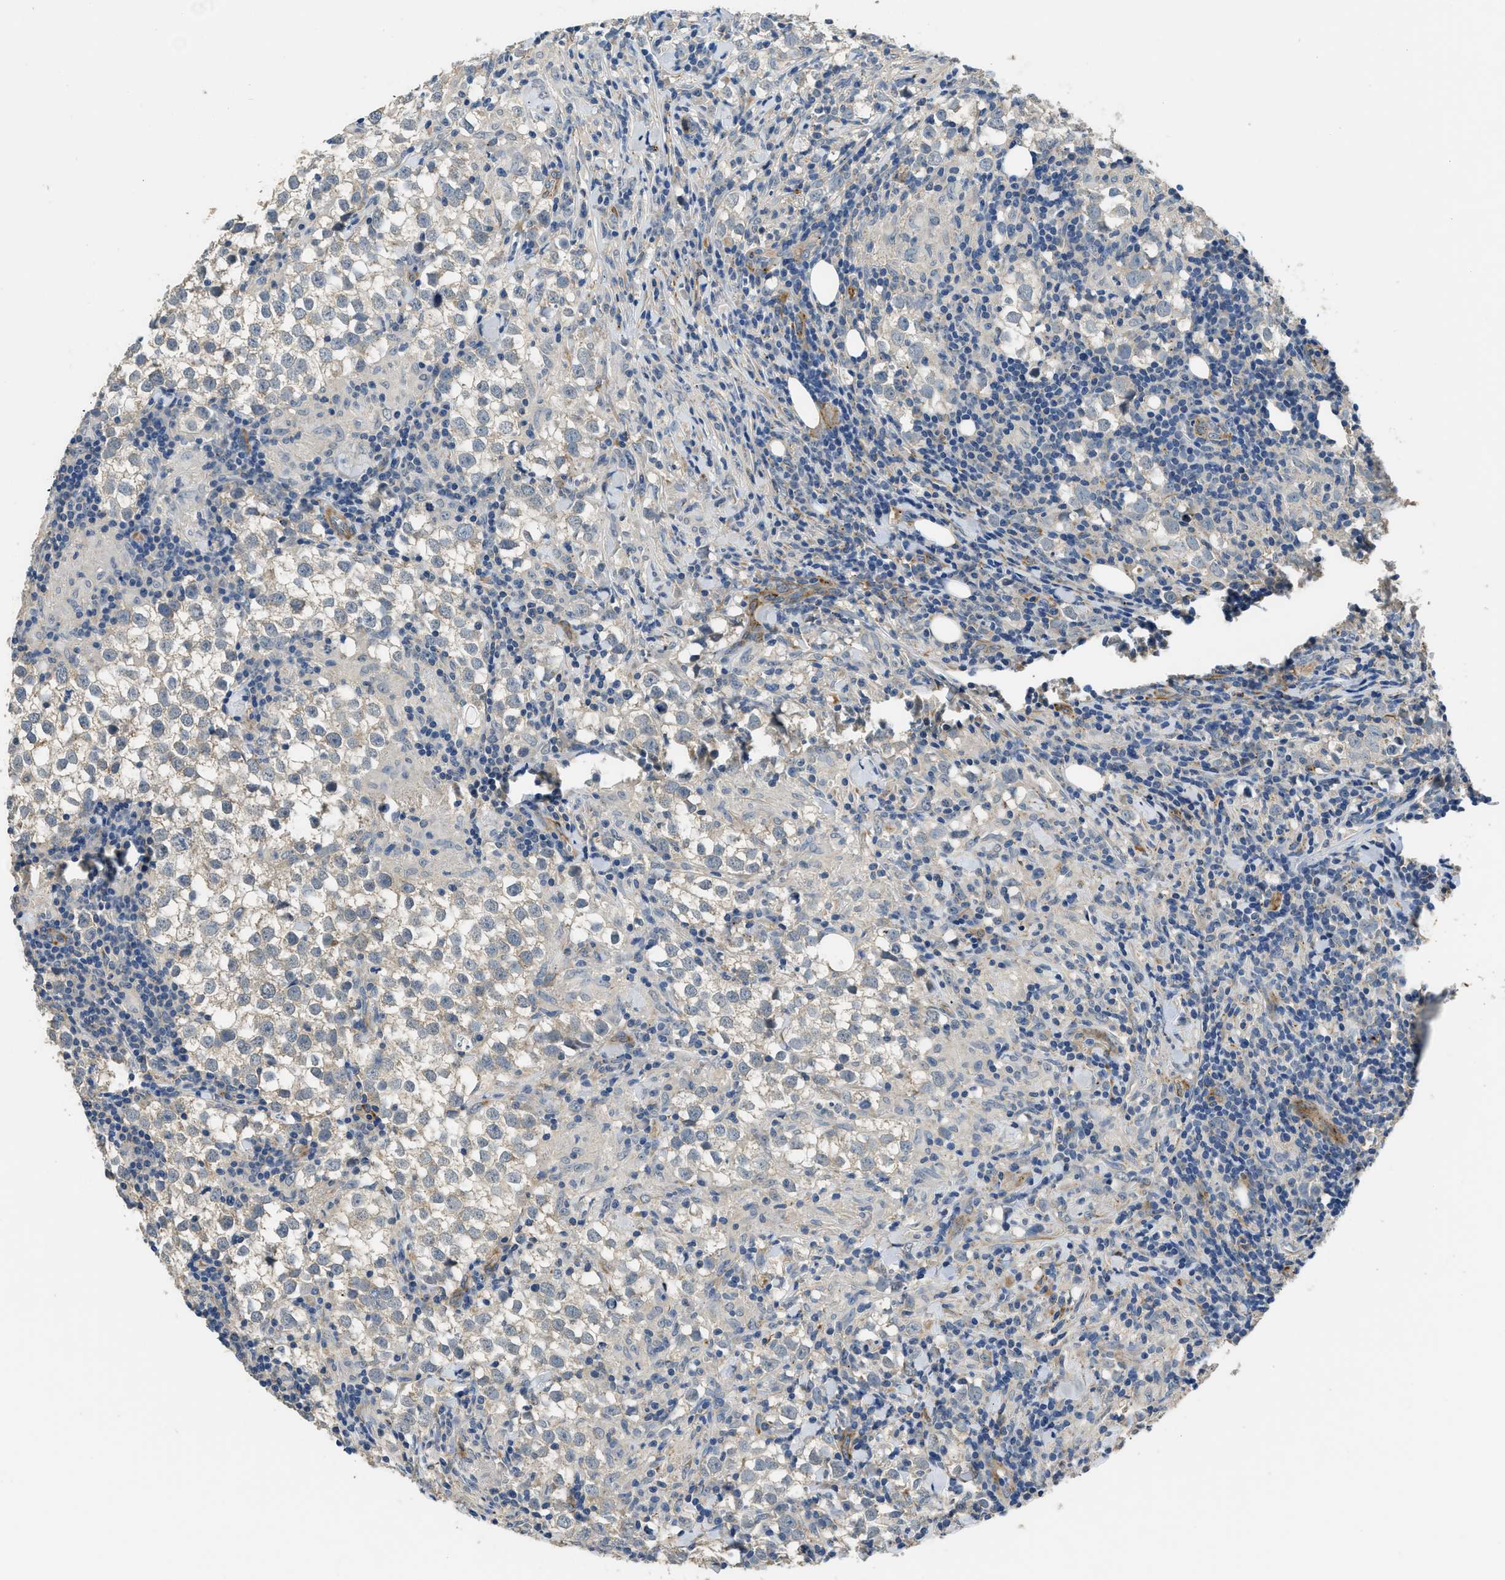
{"staining": {"intensity": "negative", "quantity": "none", "location": "none"}, "tissue": "testis cancer", "cell_type": "Tumor cells", "image_type": "cancer", "snomed": [{"axis": "morphology", "description": "Seminoma, NOS"}, {"axis": "morphology", "description": "Carcinoma, Embryonal, NOS"}, {"axis": "topography", "description": "Testis"}], "caption": "Human testis cancer (embryonal carcinoma) stained for a protein using immunohistochemistry (IHC) demonstrates no staining in tumor cells.", "gene": "ZSWIM5", "patient": {"sex": "male", "age": 36}}